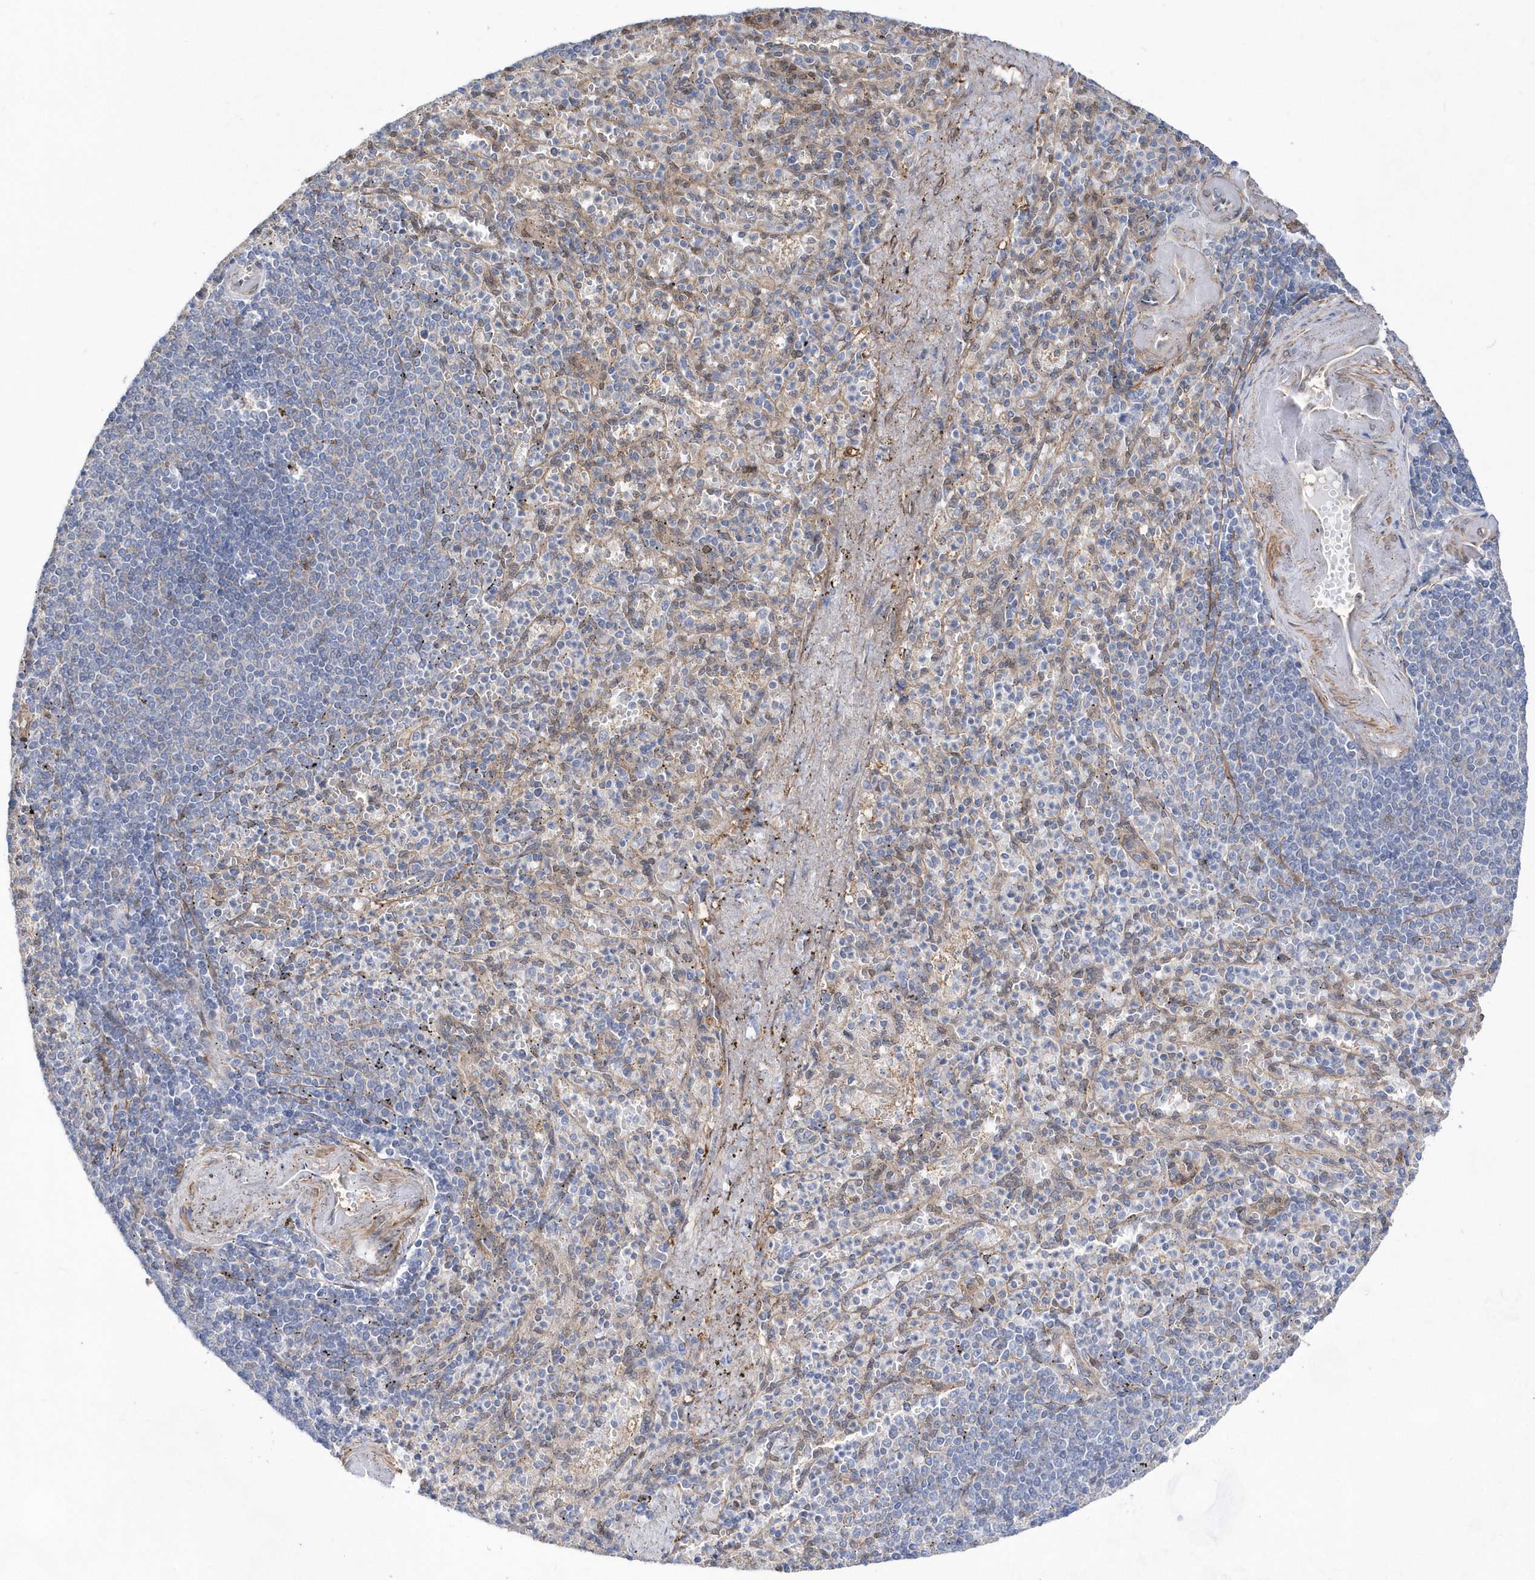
{"staining": {"intensity": "negative", "quantity": "none", "location": "none"}, "tissue": "spleen", "cell_type": "Cells in red pulp", "image_type": "normal", "snomed": [{"axis": "morphology", "description": "Normal tissue, NOS"}, {"axis": "topography", "description": "Spleen"}], "caption": "High power microscopy histopathology image of an immunohistochemistry histopathology image of benign spleen, revealing no significant expression in cells in red pulp. (DAB immunohistochemistry (IHC) with hematoxylin counter stain).", "gene": "BDH2", "patient": {"sex": "female", "age": 74}}